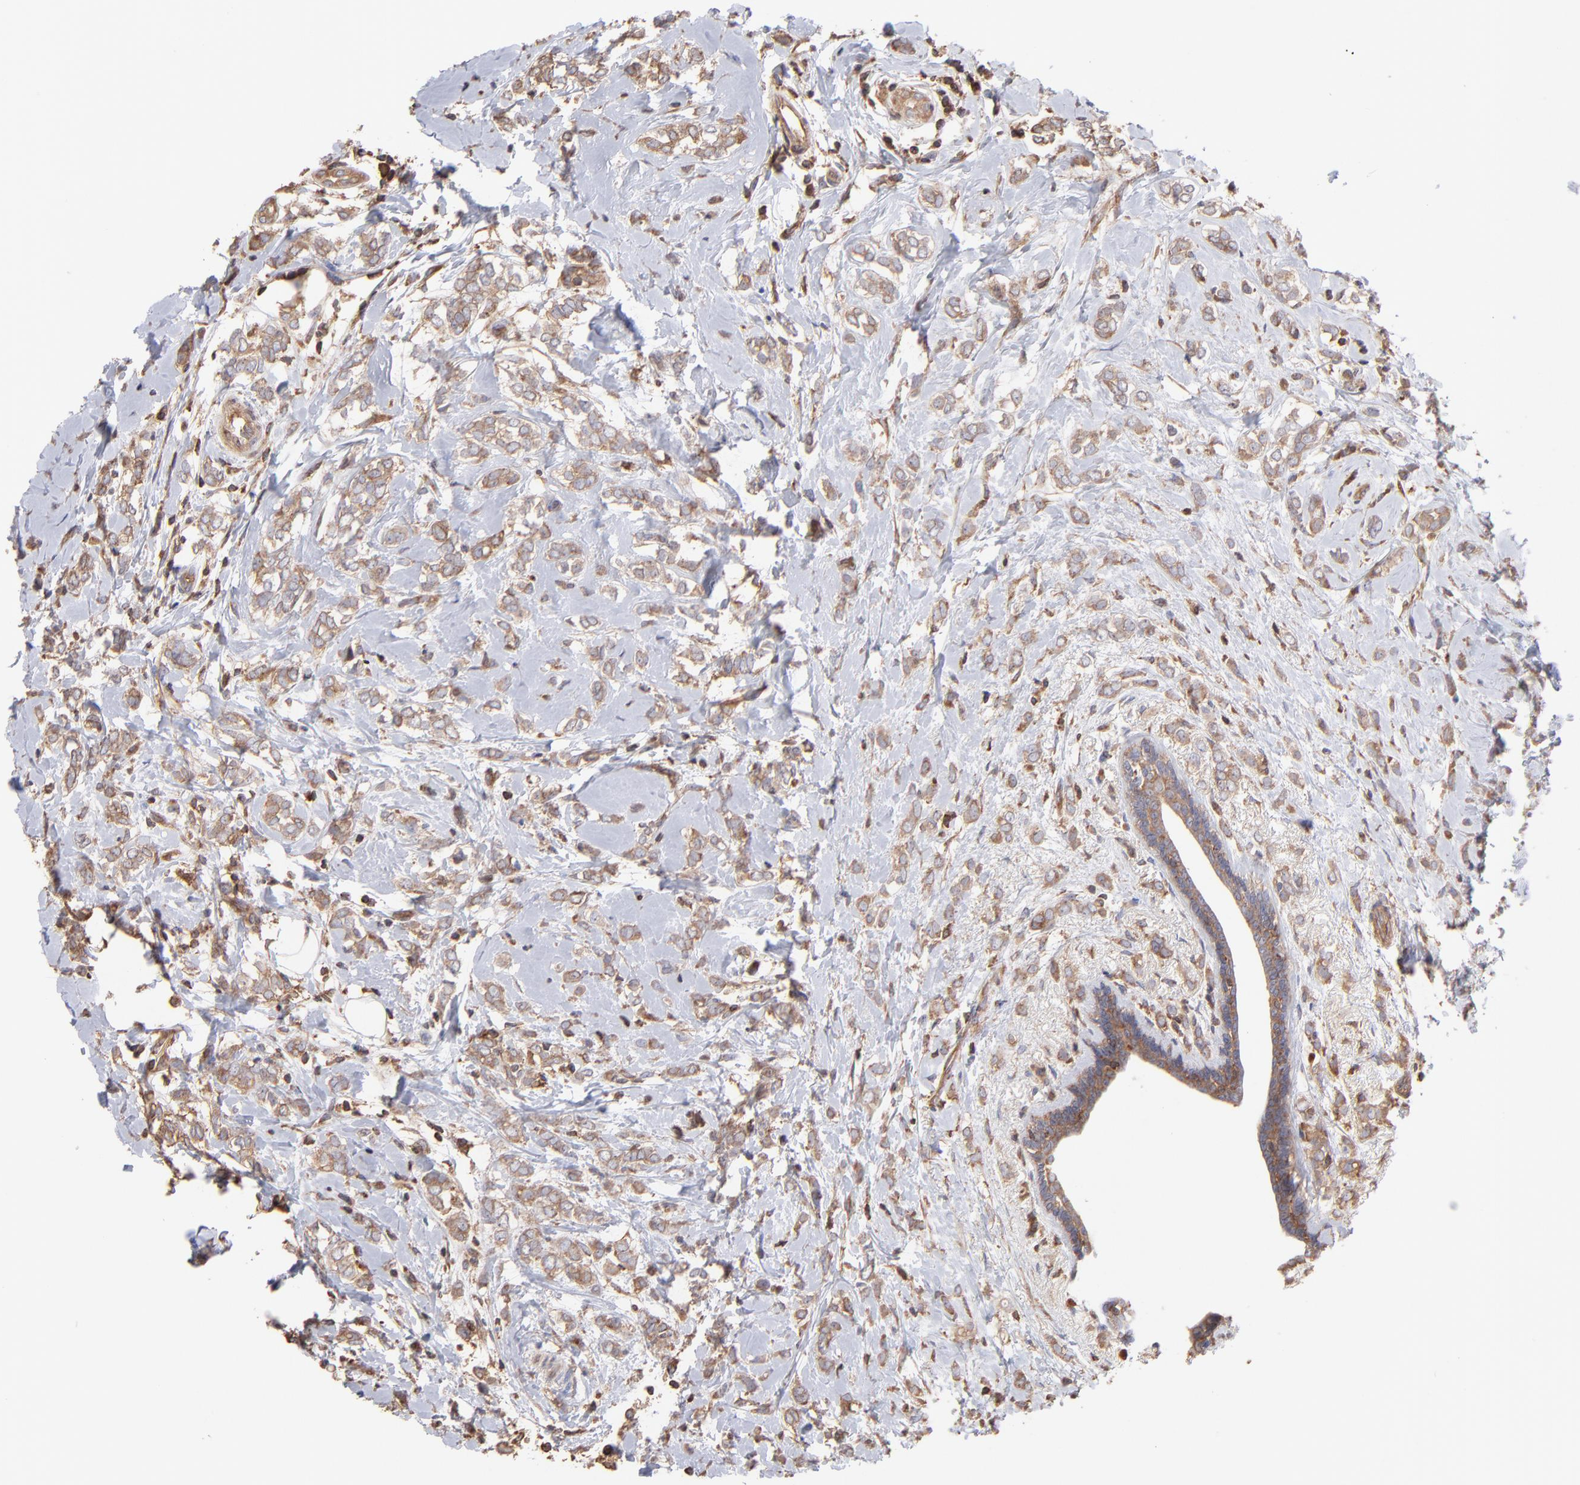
{"staining": {"intensity": "moderate", "quantity": ">75%", "location": "cytoplasmic/membranous"}, "tissue": "breast cancer", "cell_type": "Tumor cells", "image_type": "cancer", "snomed": [{"axis": "morphology", "description": "Normal tissue, NOS"}, {"axis": "morphology", "description": "Lobular carcinoma"}, {"axis": "topography", "description": "Breast"}], "caption": "Protein analysis of breast cancer tissue exhibits moderate cytoplasmic/membranous staining in approximately >75% of tumor cells. (brown staining indicates protein expression, while blue staining denotes nuclei).", "gene": "MAPRE1", "patient": {"sex": "female", "age": 47}}